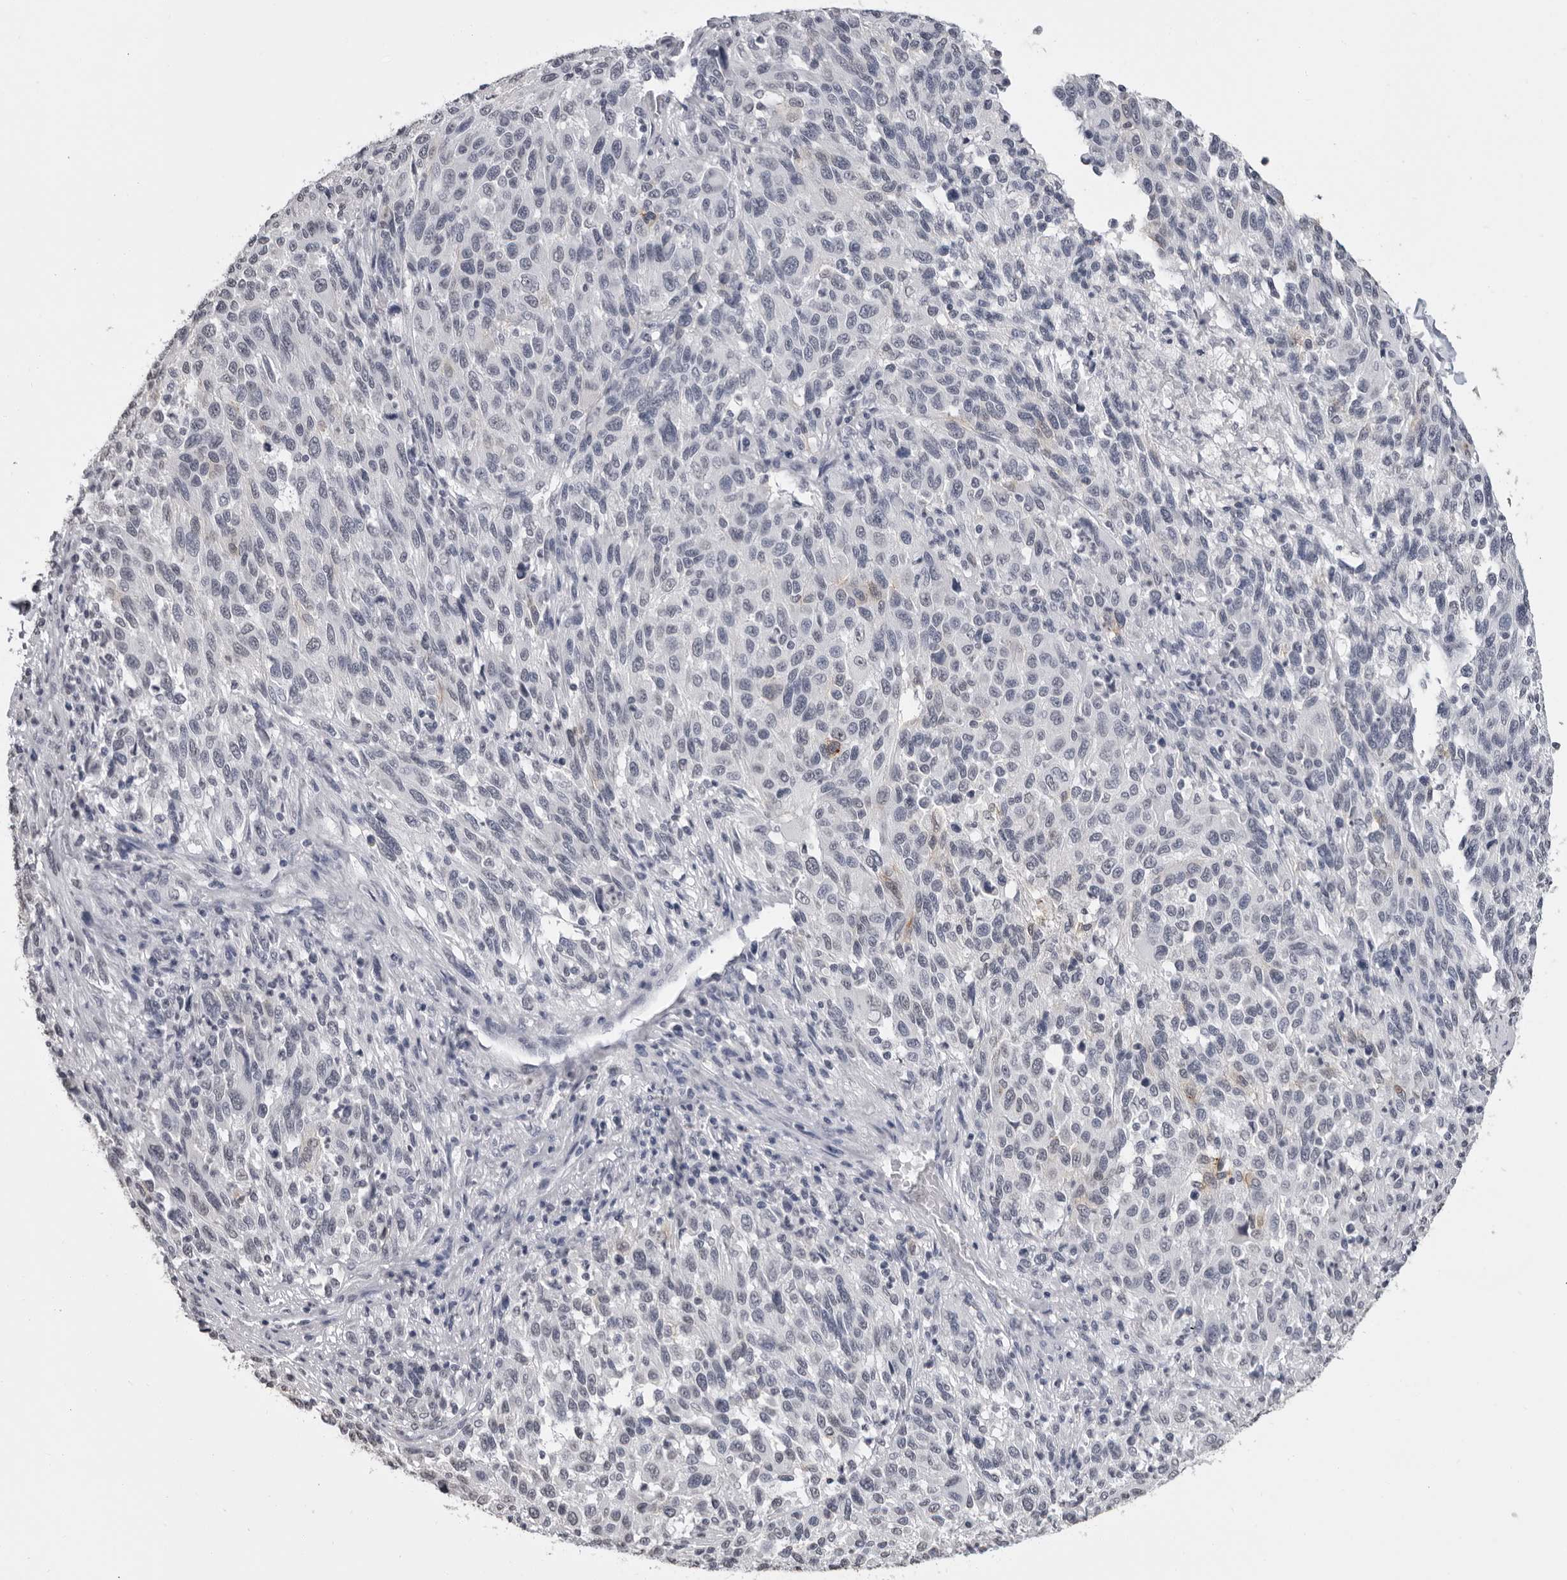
{"staining": {"intensity": "negative", "quantity": "none", "location": "none"}, "tissue": "melanoma", "cell_type": "Tumor cells", "image_type": "cancer", "snomed": [{"axis": "morphology", "description": "Malignant melanoma, Metastatic site"}, {"axis": "topography", "description": "Lymph node"}], "caption": "The immunohistochemistry (IHC) micrograph has no significant staining in tumor cells of melanoma tissue. The staining is performed using DAB (3,3'-diaminobenzidine) brown chromogen with nuclei counter-stained in using hematoxylin.", "gene": "HEPACAM", "patient": {"sex": "male", "age": 61}}